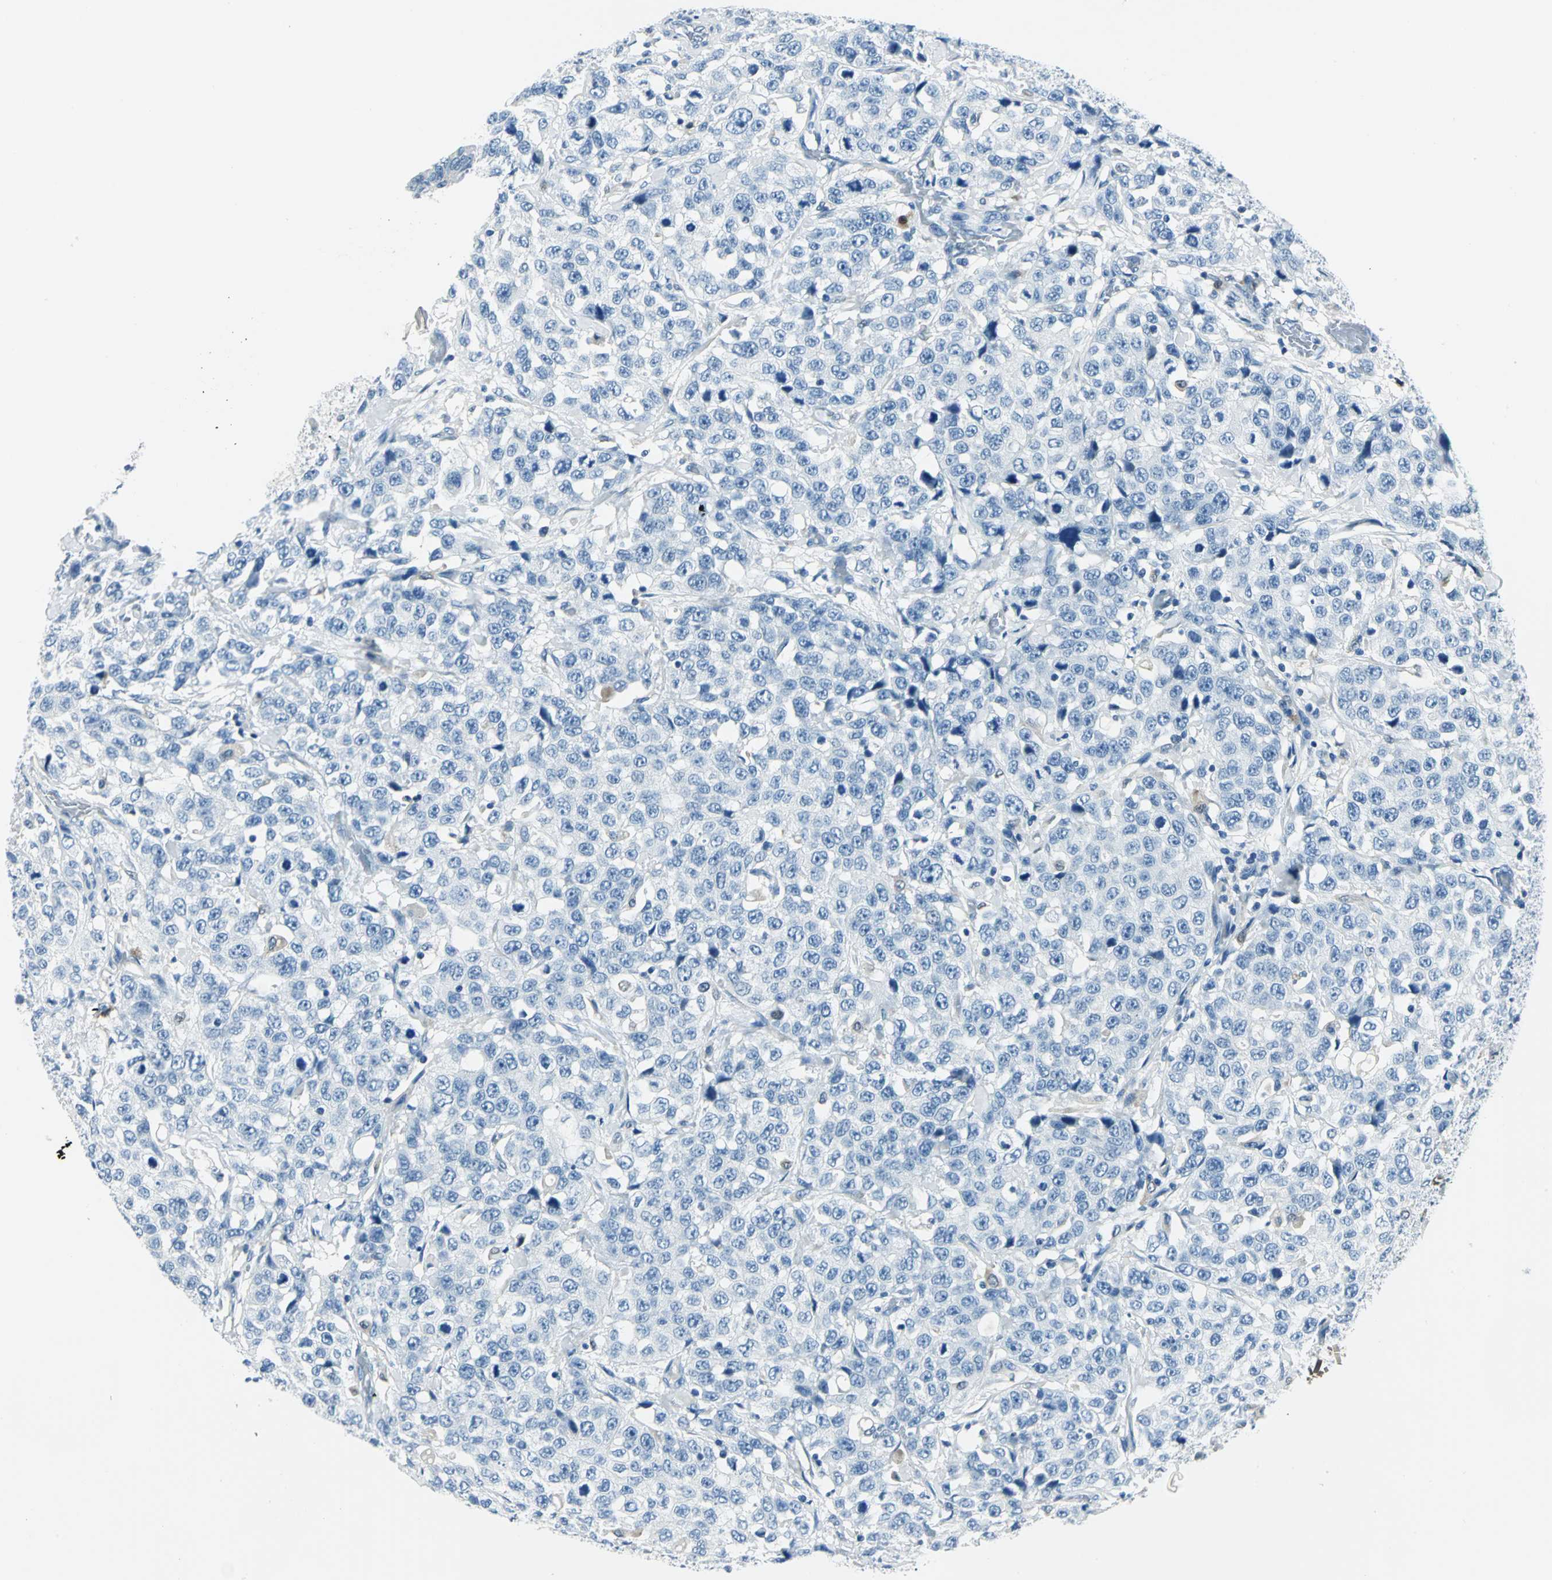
{"staining": {"intensity": "negative", "quantity": "none", "location": "none"}, "tissue": "stomach cancer", "cell_type": "Tumor cells", "image_type": "cancer", "snomed": [{"axis": "morphology", "description": "Normal tissue, NOS"}, {"axis": "morphology", "description": "Adenocarcinoma, NOS"}, {"axis": "topography", "description": "Stomach"}], "caption": "DAB (3,3'-diaminobenzidine) immunohistochemical staining of human stomach cancer (adenocarcinoma) displays no significant staining in tumor cells.", "gene": "AKR1A1", "patient": {"sex": "male", "age": 48}}